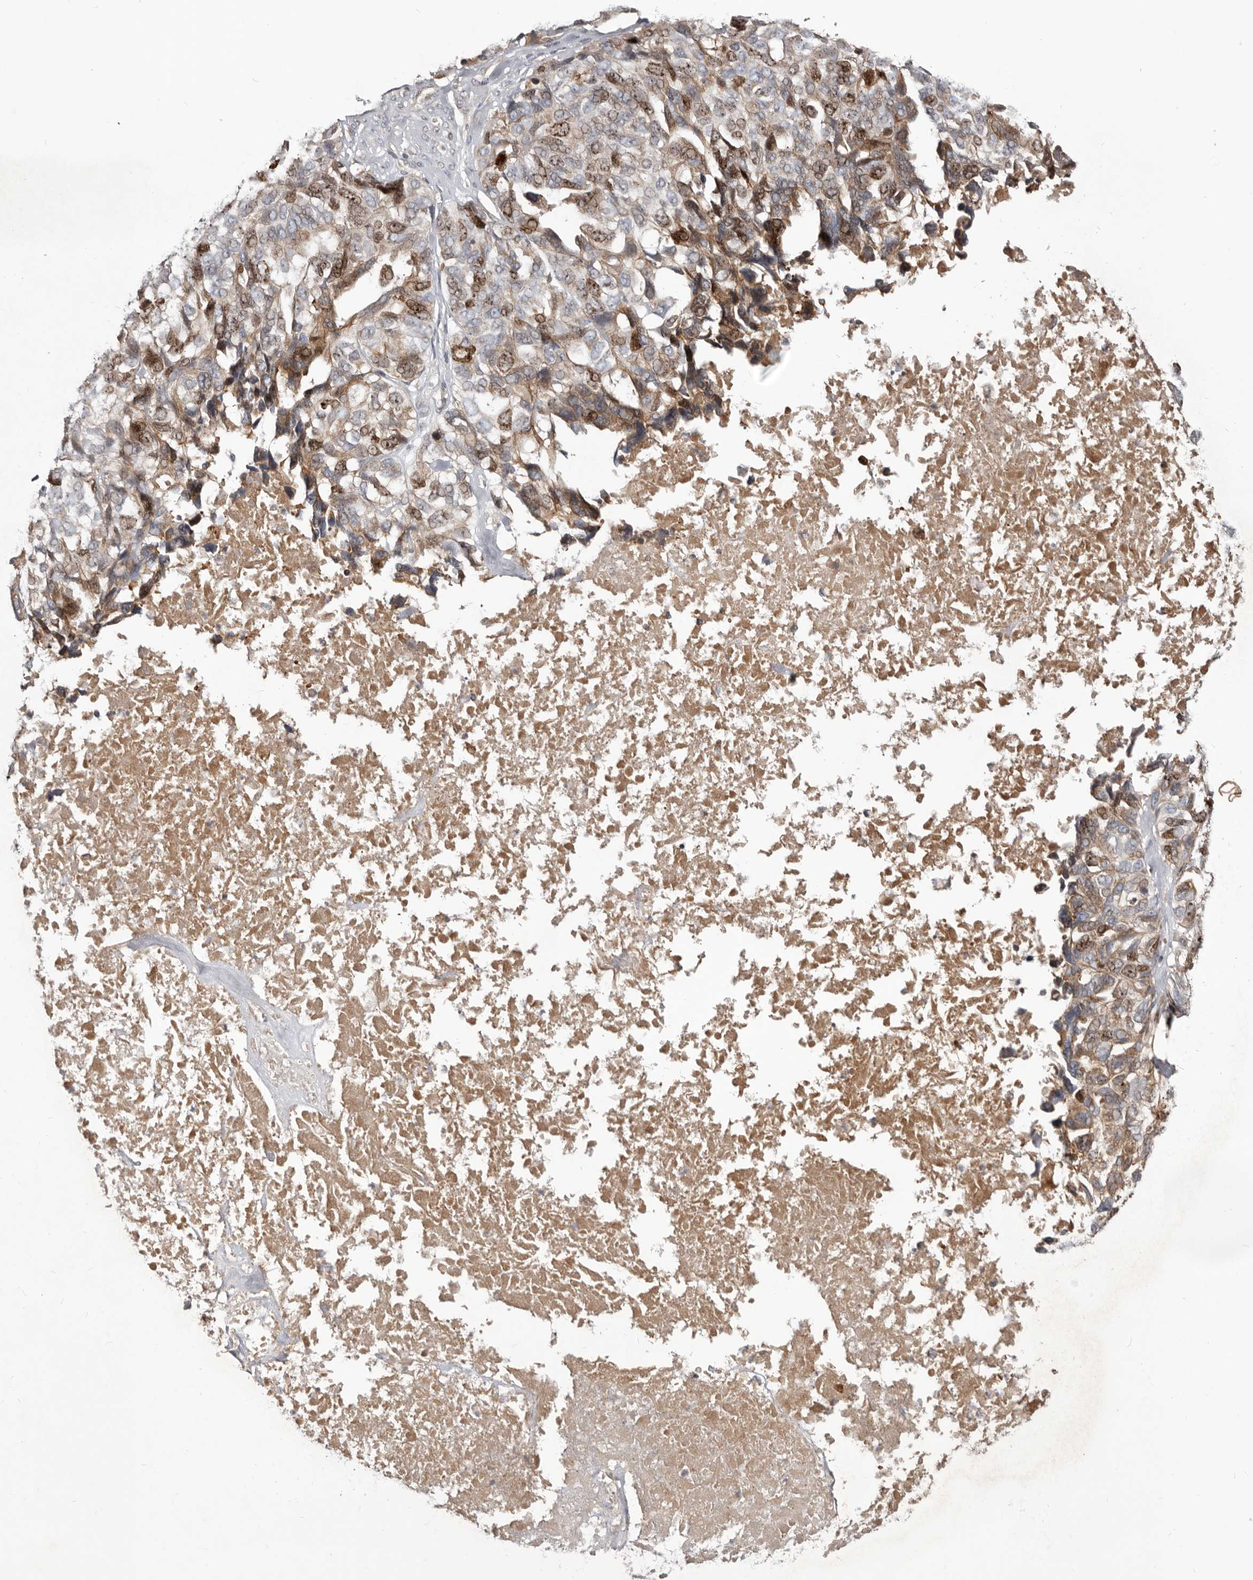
{"staining": {"intensity": "moderate", "quantity": "25%-75%", "location": "nuclear"}, "tissue": "ovarian cancer", "cell_type": "Tumor cells", "image_type": "cancer", "snomed": [{"axis": "morphology", "description": "Cystadenocarcinoma, serous, NOS"}, {"axis": "topography", "description": "Ovary"}], "caption": "IHC (DAB) staining of ovarian serous cystadenocarcinoma exhibits moderate nuclear protein positivity in about 25%-75% of tumor cells.", "gene": "CDCA8", "patient": {"sex": "female", "age": 79}}